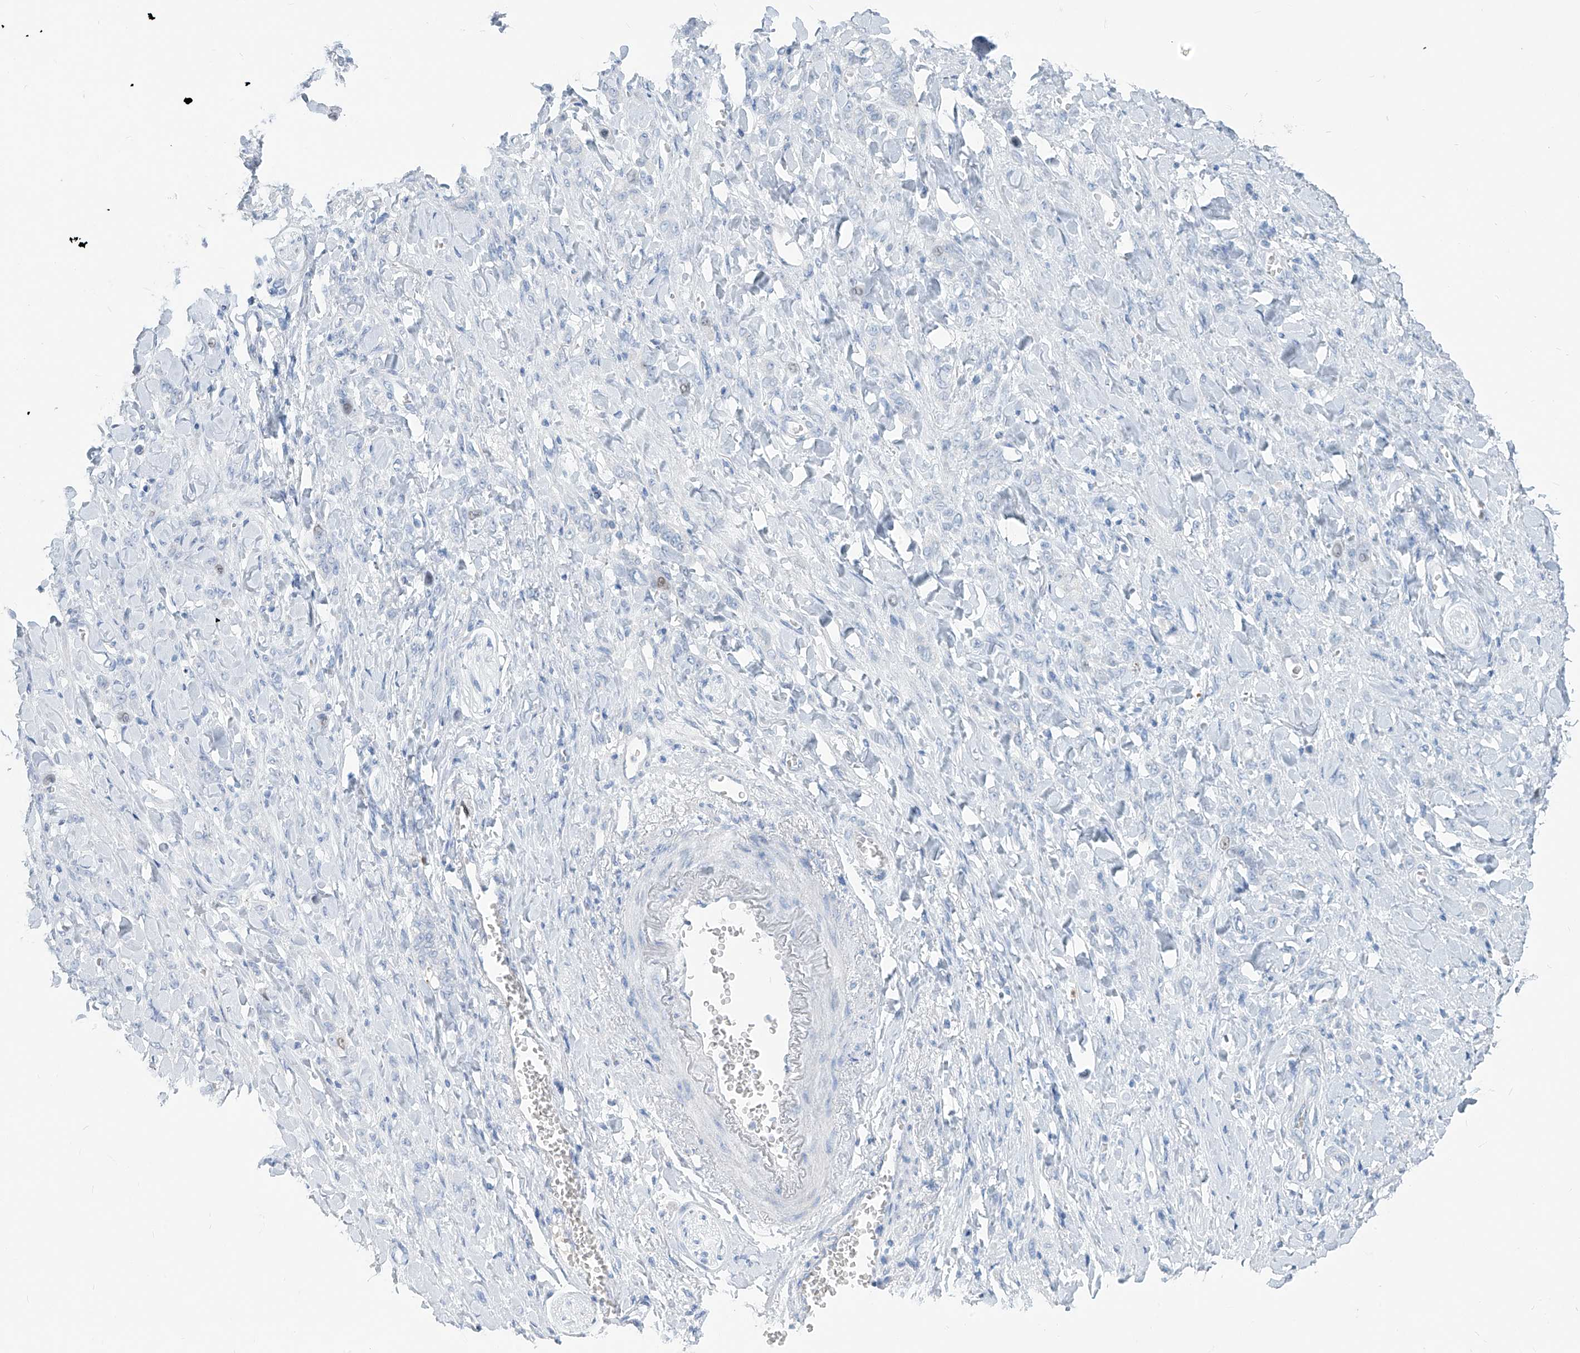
{"staining": {"intensity": "negative", "quantity": "none", "location": "none"}, "tissue": "stomach cancer", "cell_type": "Tumor cells", "image_type": "cancer", "snomed": [{"axis": "morphology", "description": "Normal tissue, NOS"}, {"axis": "morphology", "description": "Adenocarcinoma, NOS"}, {"axis": "topography", "description": "Stomach"}], "caption": "Immunohistochemistry of human stomach cancer exhibits no staining in tumor cells.", "gene": "SGO2", "patient": {"sex": "male", "age": 82}}